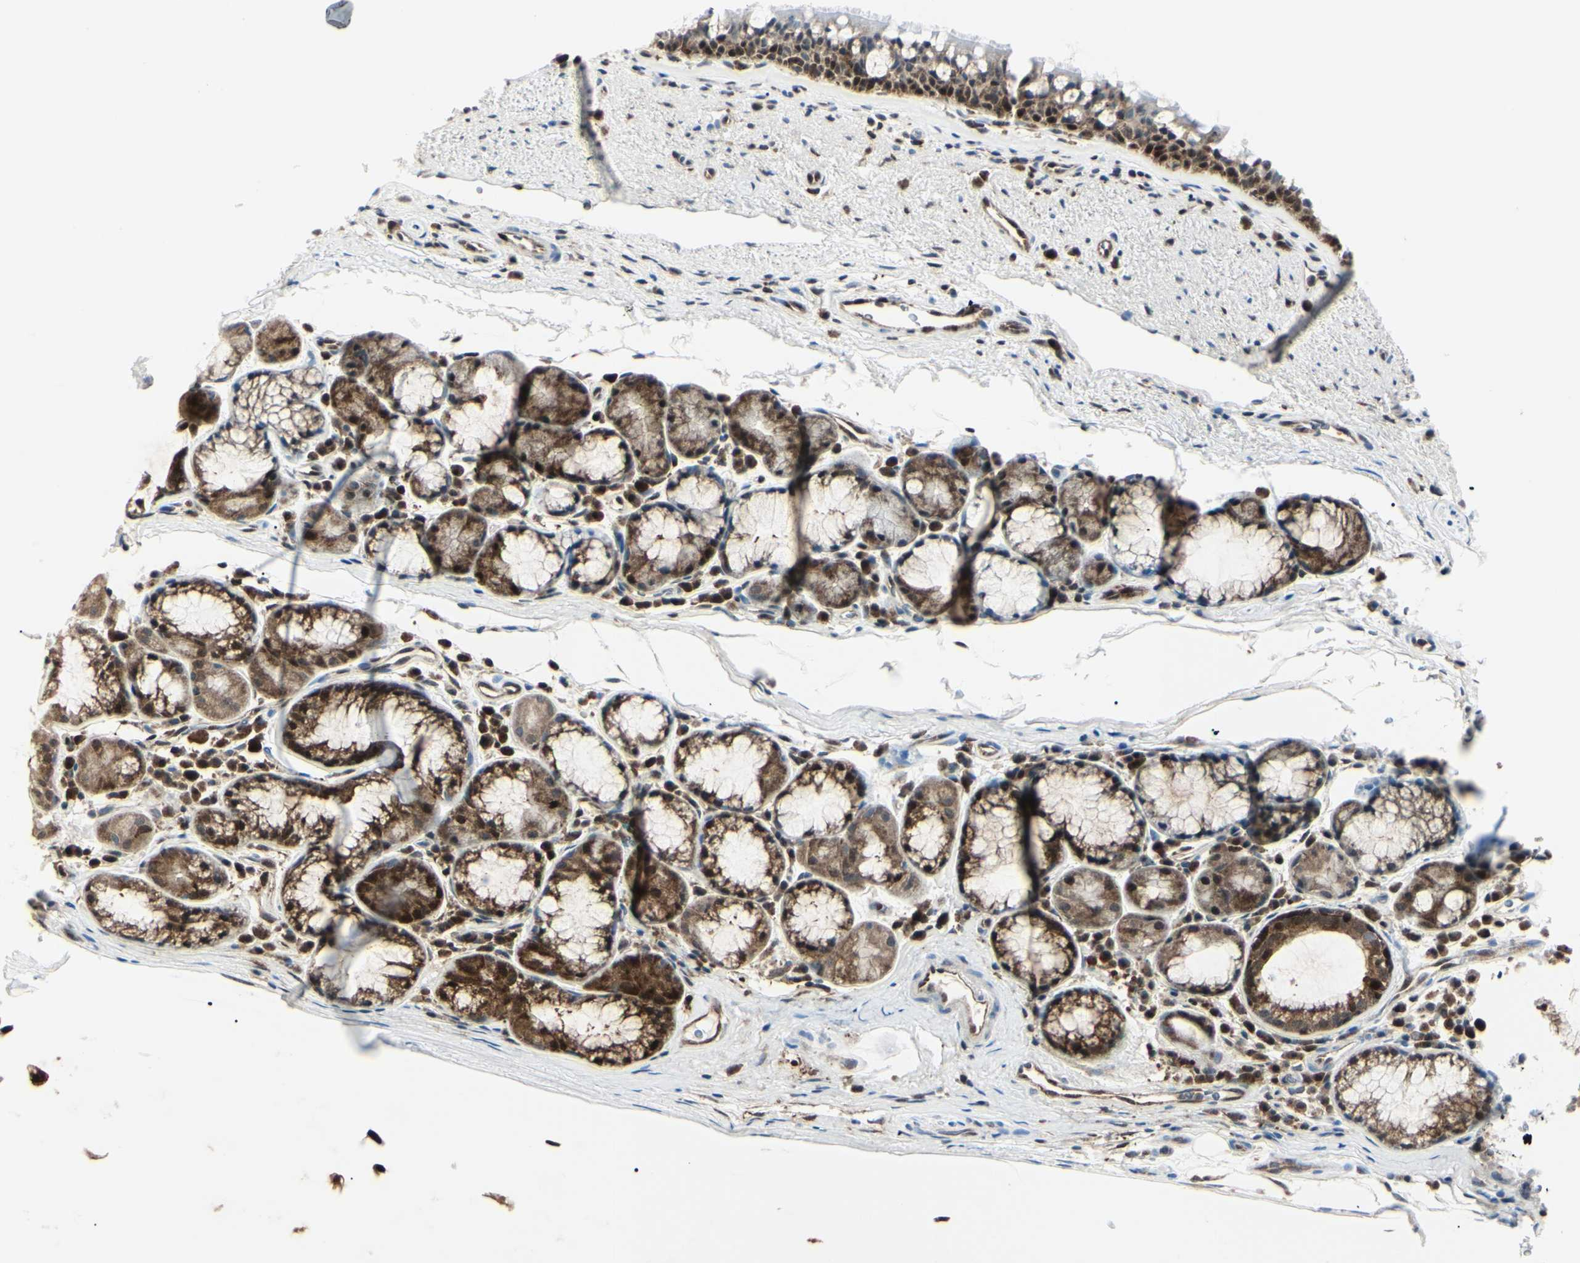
{"staining": {"intensity": "moderate", "quantity": ">75%", "location": "cytoplasmic/membranous,nuclear"}, "tissue": "bronchus", "cell_type": "Respiratory epithelial cells", "image_type": "normal", "snomed": [{"axis": "morphology", "description": "Normal tissue, NOS"}, {"axis": "topography", "description": "Bronchus"}], "caption": "Immunohistochemical staining of unremarkable human bronchus reveals >75% levels of moderate cytoplasmic/membranous,nuclear protein positivity in about >75% of respiratory epithelial cells.", "gene": "PGK1", "patient": {"sex": "female", "age": 54}}